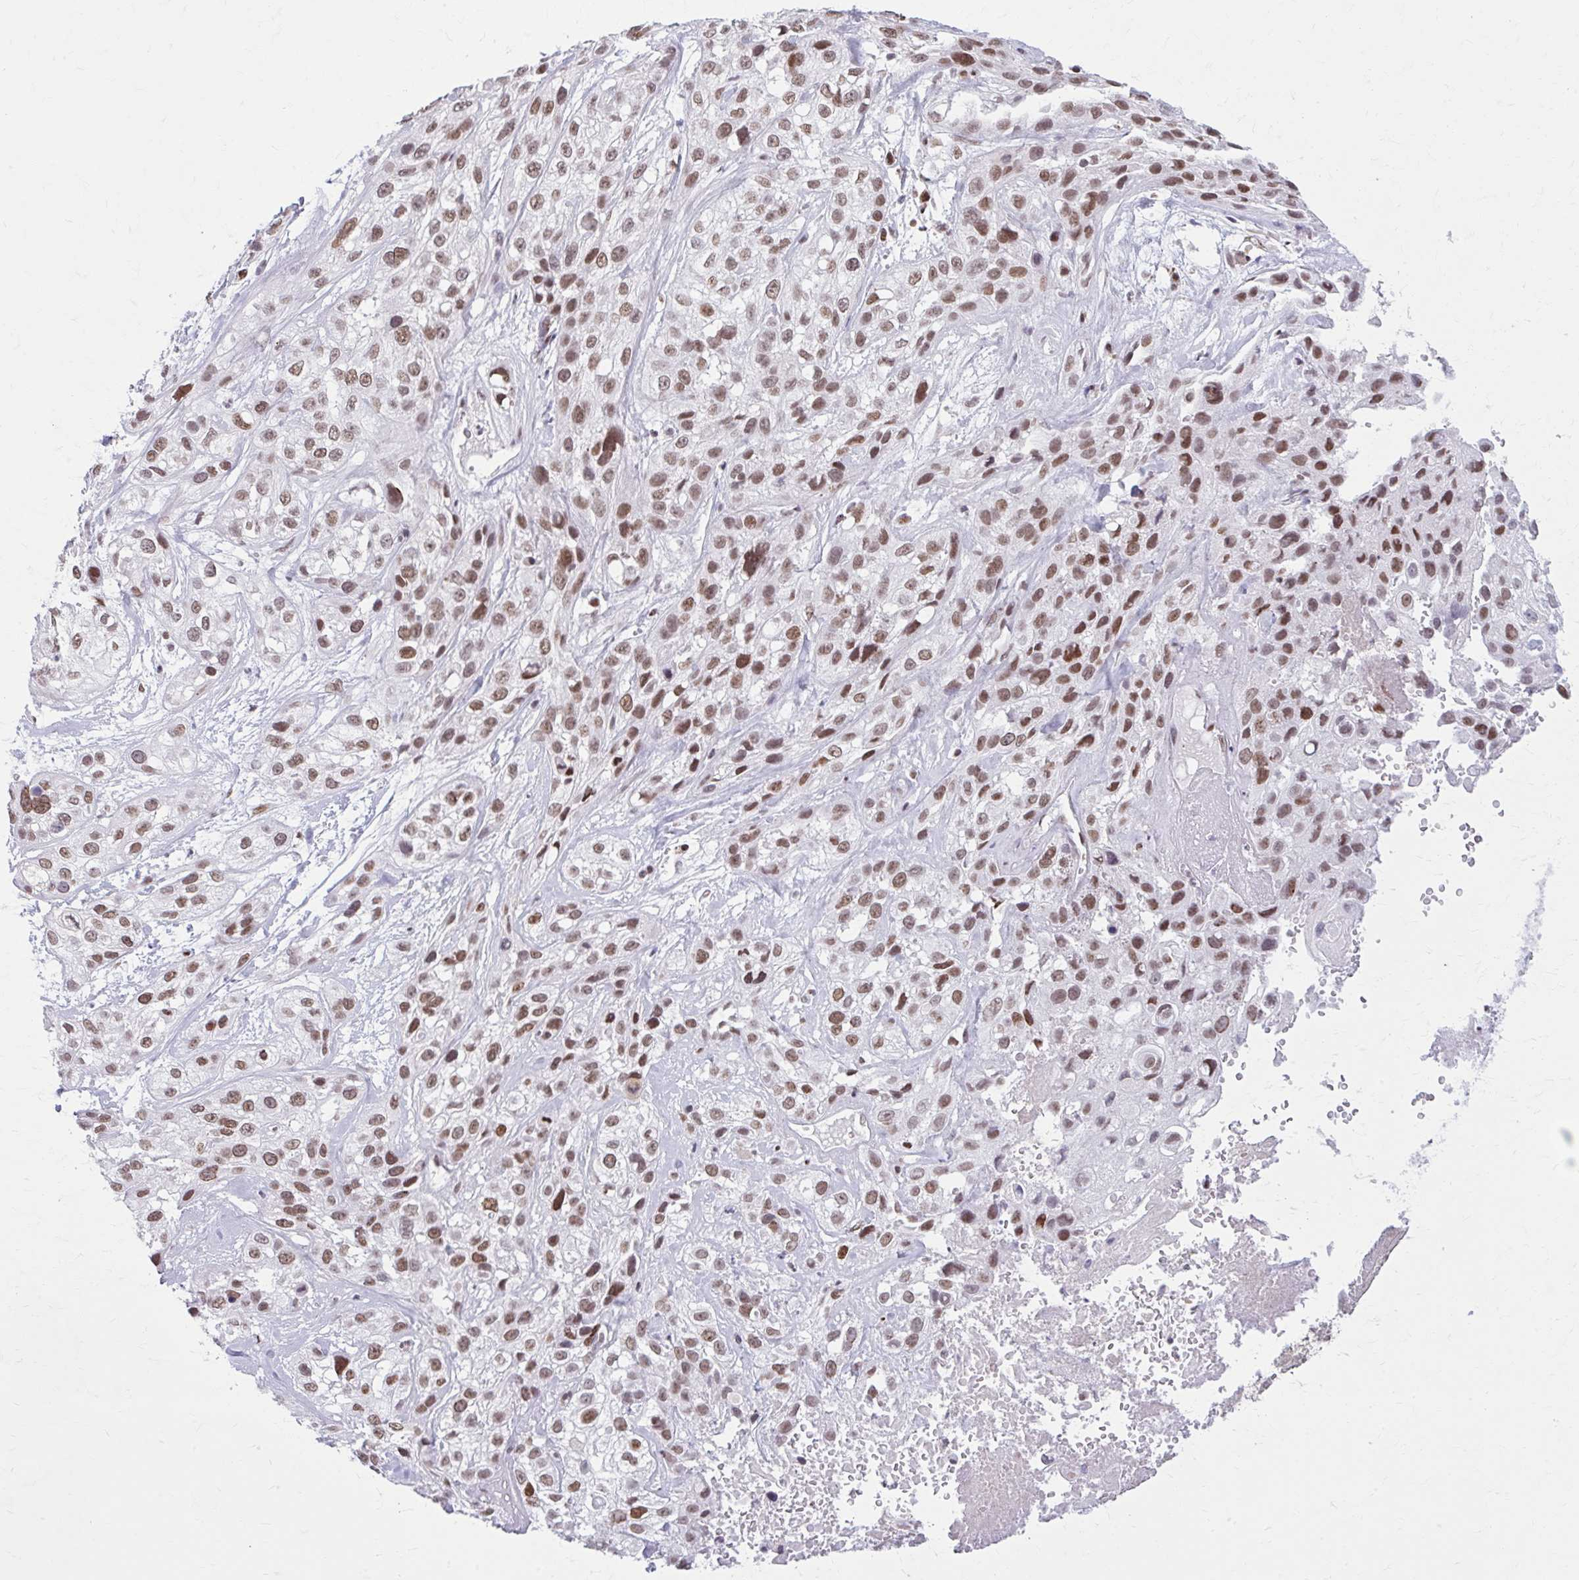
{"staining": {"intensity": "moderate", "quantity": ">75%", "location": "nuclear"}, "tissue": "skin cancer", "cell_type": "Tumor cells", "image_type": "cancer", "snomed": [{"axis": "morphology", "description": "Squamous cell carcinoma, NOS"}, {"axis": "topography", "description": "Skin"}], "caption": "Tumor cells display moderate nuclear positivity in approximately >75% of cells in skin squamous cell carcinoma.", "gene": "PABIR1", "patient": {"sex": "male", "age": 82}}